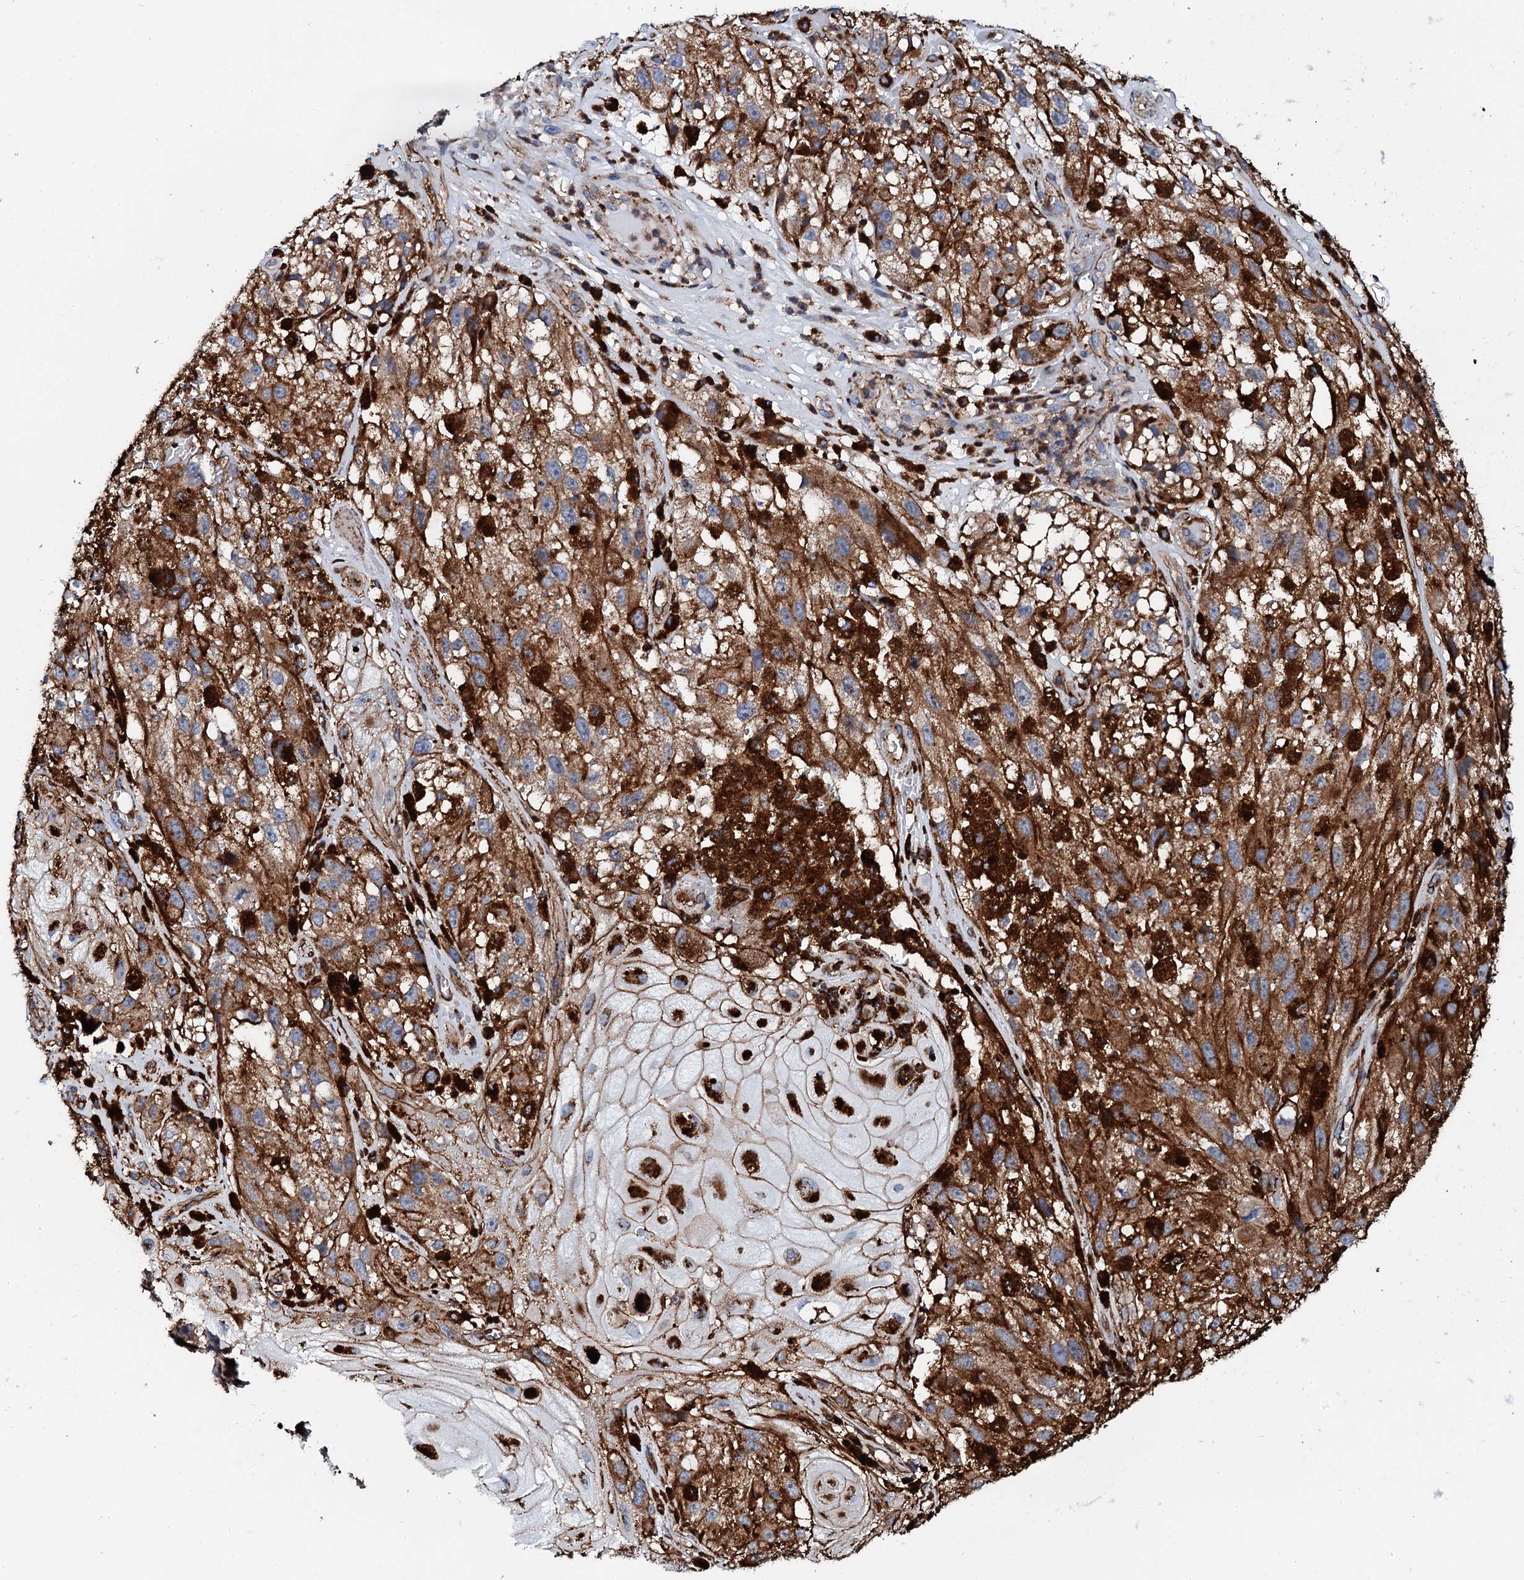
{"staining": {"intensity": "moderate", "quantity": "25%-75%", "location": "cytoplasmic/membranous"}, "tissue": "melanoma", "cell_type": "Tumor cells", "image_type": "cancer", "snomed": [{"axis": "morphology", "description": "Malignant melanoma, NOS"}, {"axis": "topography", "description": "Skin"}], "caption": "Immunohistochemistry staining of melanoma, which exhibits medium levels of moderate cytoplasmic/membranous positivity in approximately 25%-75% of tumor cells indicating moderate cytoplasmic/membranous protein staining. The staining was performed using DAB (brown) for protein detection and nuclei were counterstained in hematoxylin (blue).", "gene": "INTS10", "patient": {"sex": "male", "age": 88}}